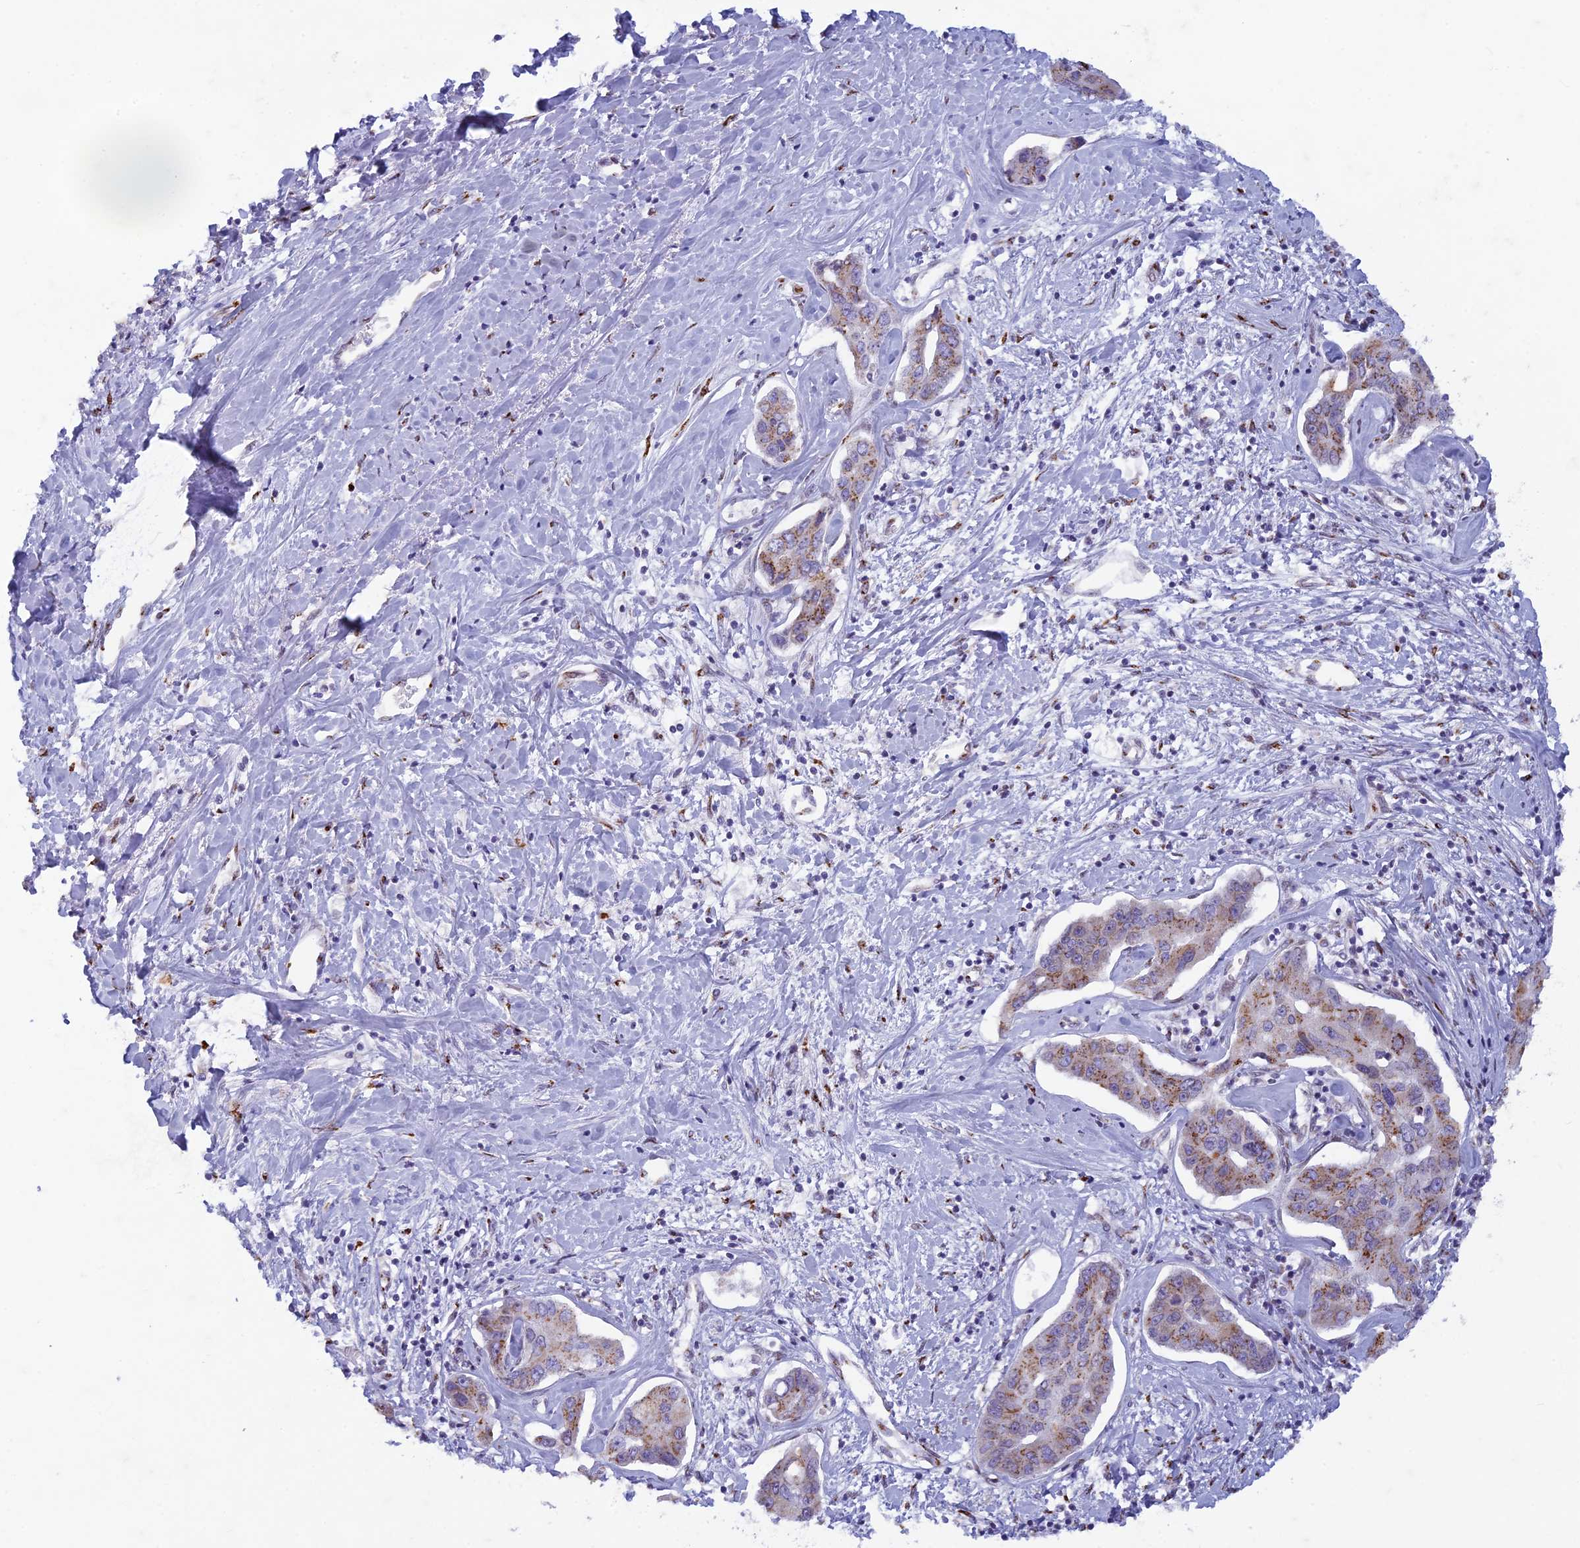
{"staining": {"intensity": "weak", "quantity": ">75%", "location": "cytoplasmic/membranous"}, "tissue": "liver cancer", "cell_type": "Tumor cells", "image_type": "cancer", "snomed": [{"axis": "morphology", "description": "Cholangiocarcinoma"}, {"axis": "topography", "description": "Liver"}], "caption": "A brown stain highlights weak cytoplasmic/membranous expression of a protein in liver cholangiocarcinoma tumor cells. The staining was performed using DAB, with brown indicating positive protein expression. Nuclei are stained blue with hematoxylin.", "gene": "FAM3C", "patient": {"sex": "male", "age": 59}}